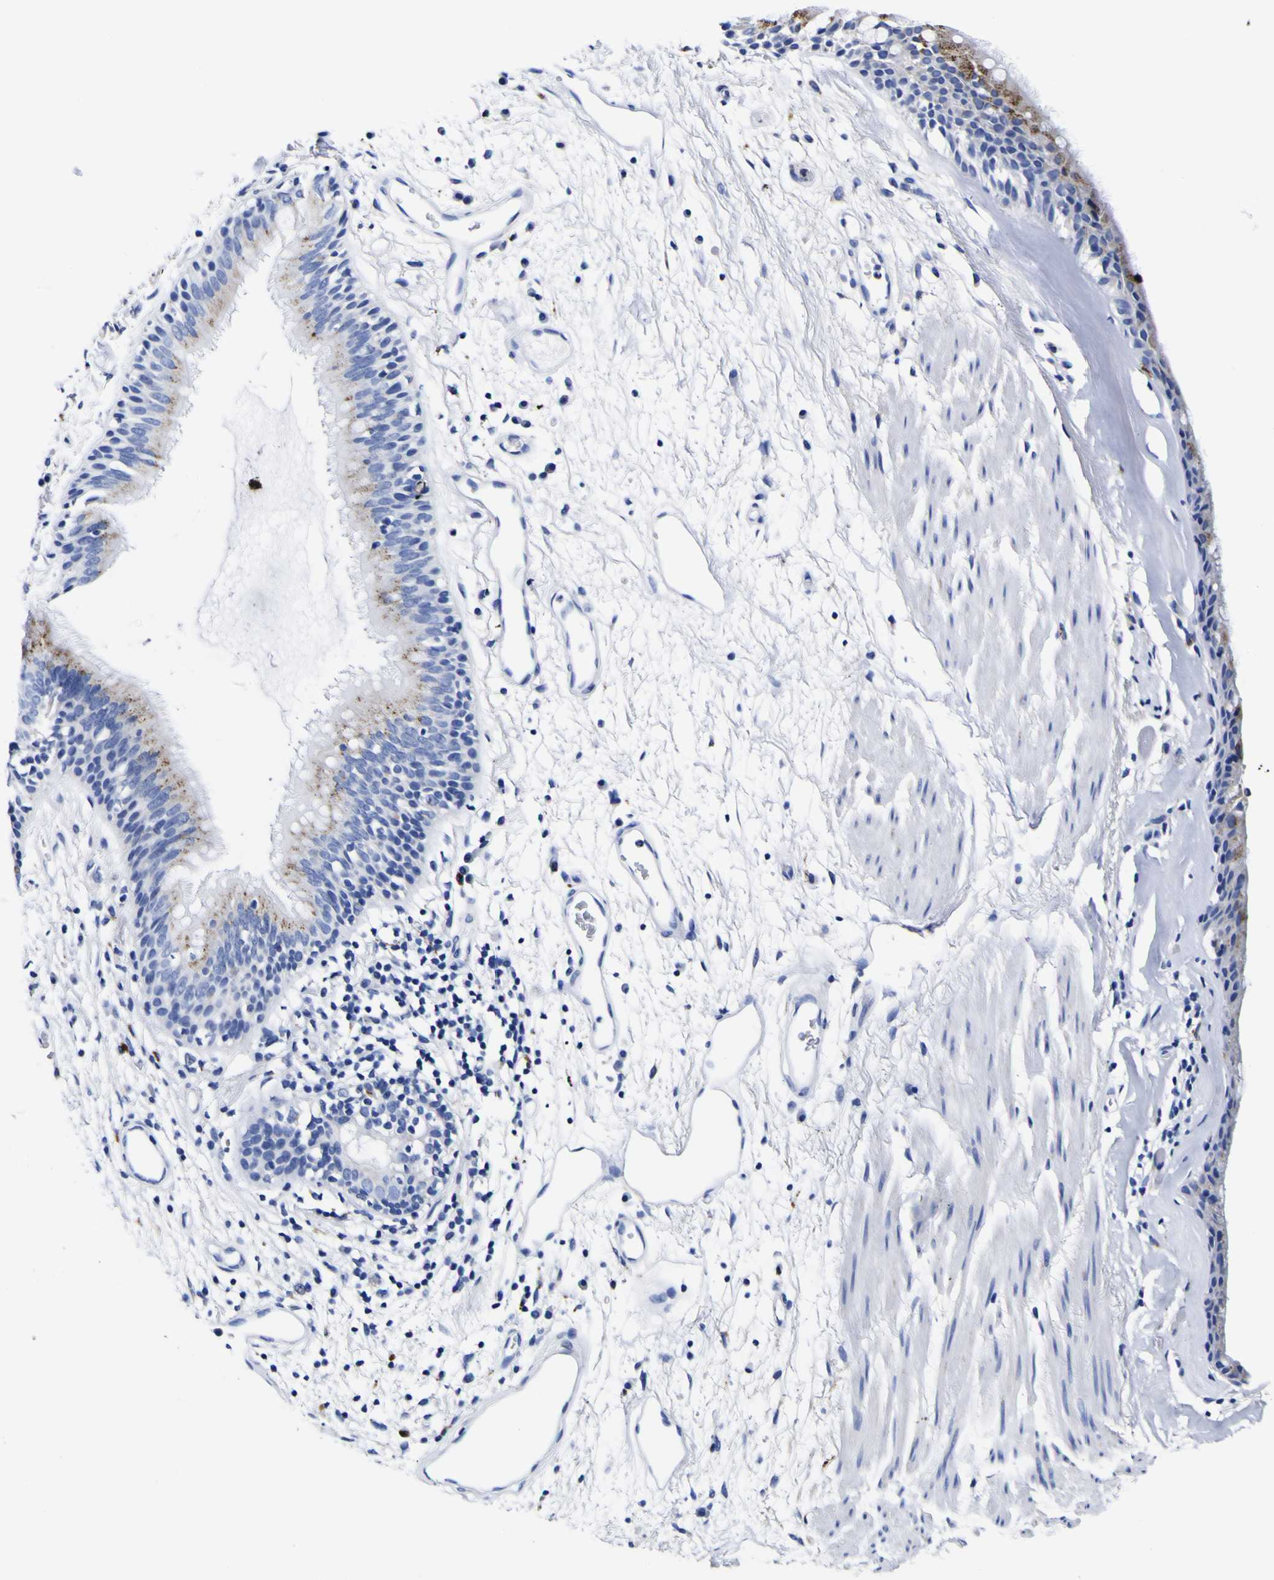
{"staining": {"intensity": "weak", "quantity": "25%-75%", "location": "cytoplasmic/membranous"}, "tissue": "bronchus", "cell_type": "Respiratory epithelial cells", "image_type": "normal", "snomed": [{"axis": "morphology", "description": "Normal tissue, NOS"}, {"axis": "morphology", "description": "Adenocarcinoma, NOS"}, {"axis": "topography", "description": "Bronchus"}, {"axis": "topography", "description": "Lung"}], "caption": "IHC image of benign bronchus: human bronchus stained using immunohistochemistry (IHC) reveals low levels of weak protein expression localized specifically in the cytoplasmic/membranous of respiratory epithelial cells, appearing as a cytoplasmic/membranous brown color.", "gene": "HLA", "patient": {"sex": "female", "age": 54}}